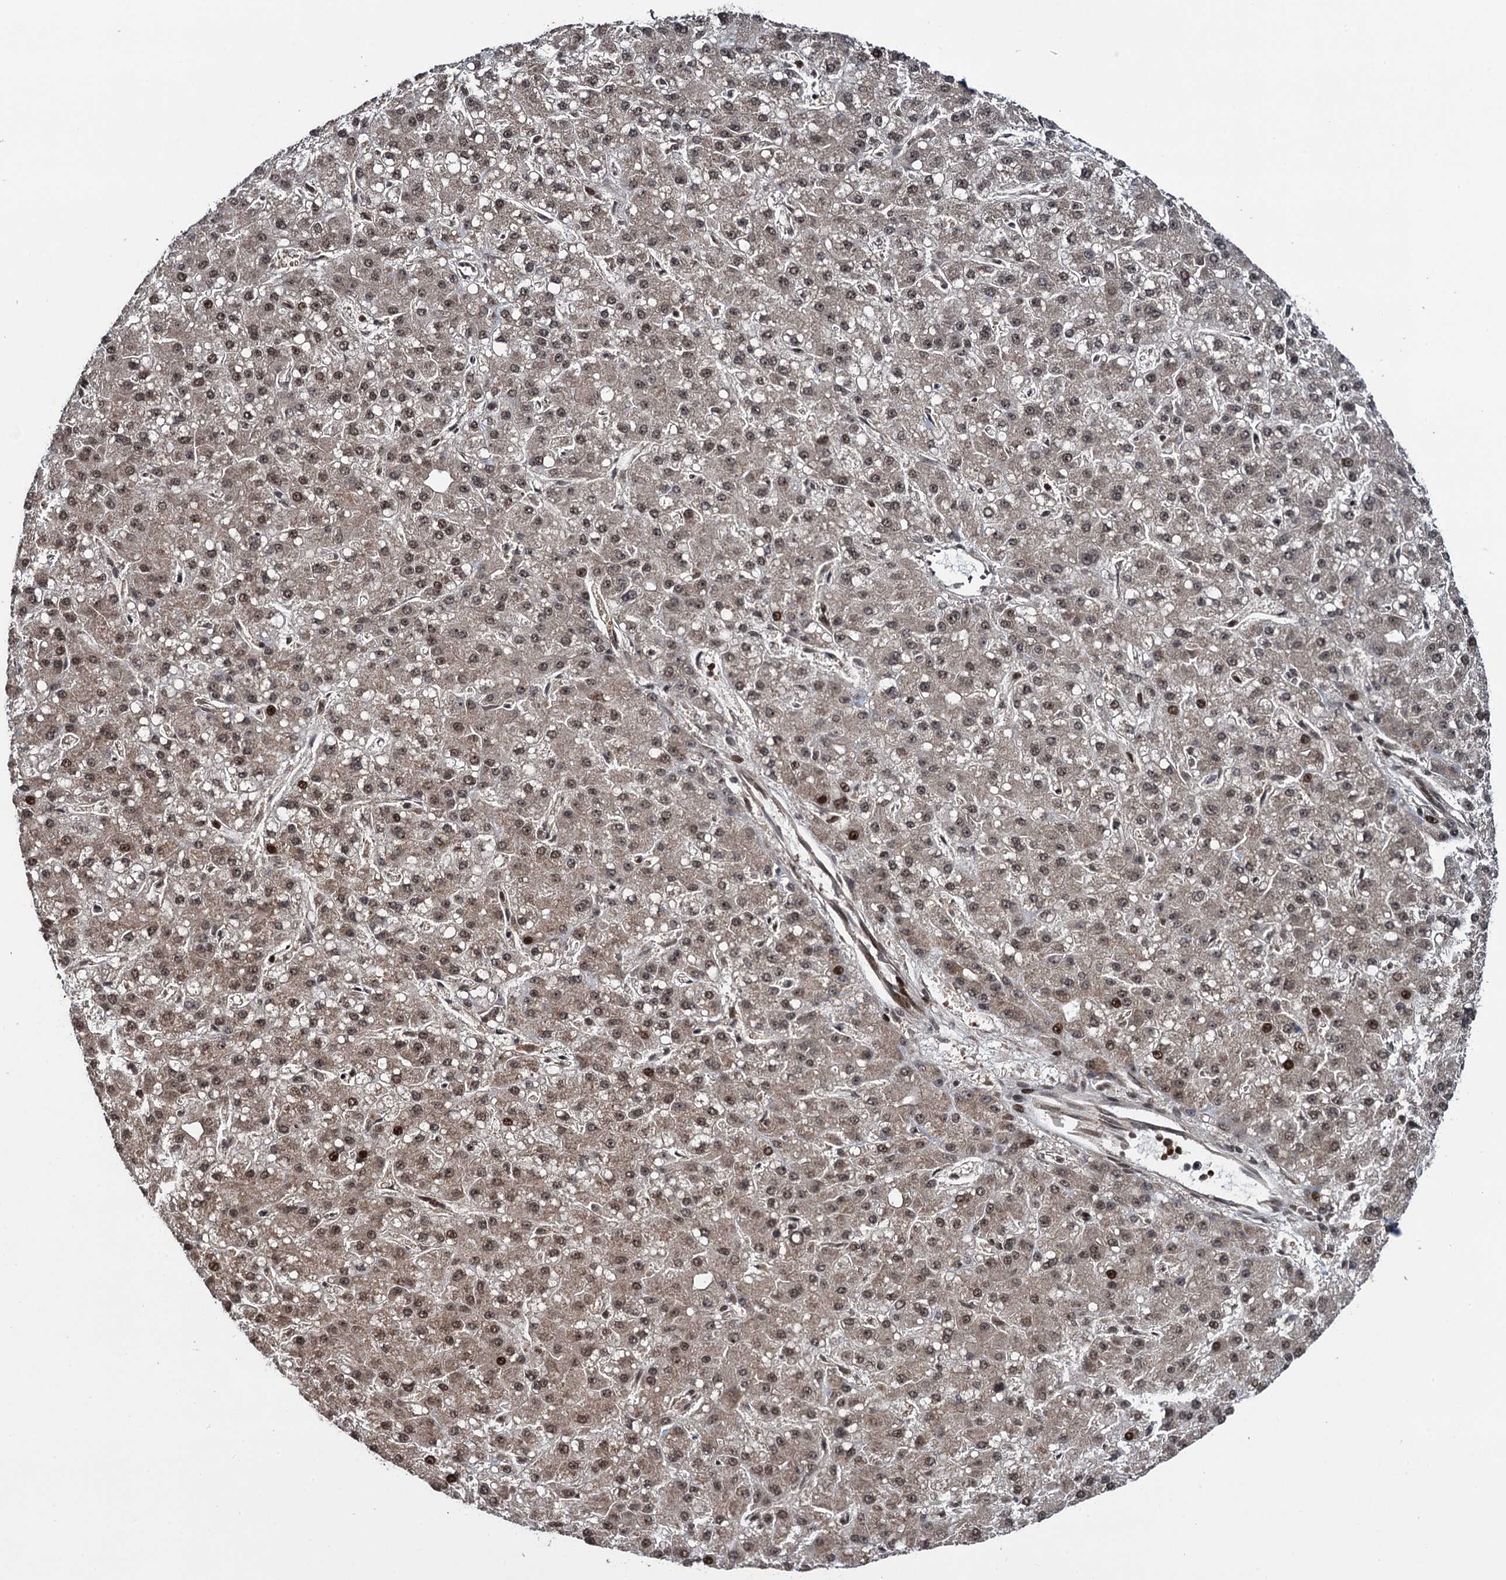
{"staining": {"intensity": "moderate", "quantity": ">75%", "location": "cytoplasmic/membranous,nuclear"}, "tissue": "liver cancer", "cell_type": "Tumor cells", "image_type": "cancer", "snomed": [{"axis": "morphology", "description": "Carcinoma, Hepatocellular, NOS"}, {"axis": "topography", "description": "Liver"}], "caption": "Liver cancer tissue shows moderate cytoplasmic/membranous and nuclear positivity in about >75% of tumor cells", "gene": "ZNF169", "patient": {"sex": "male", "age": 67}}